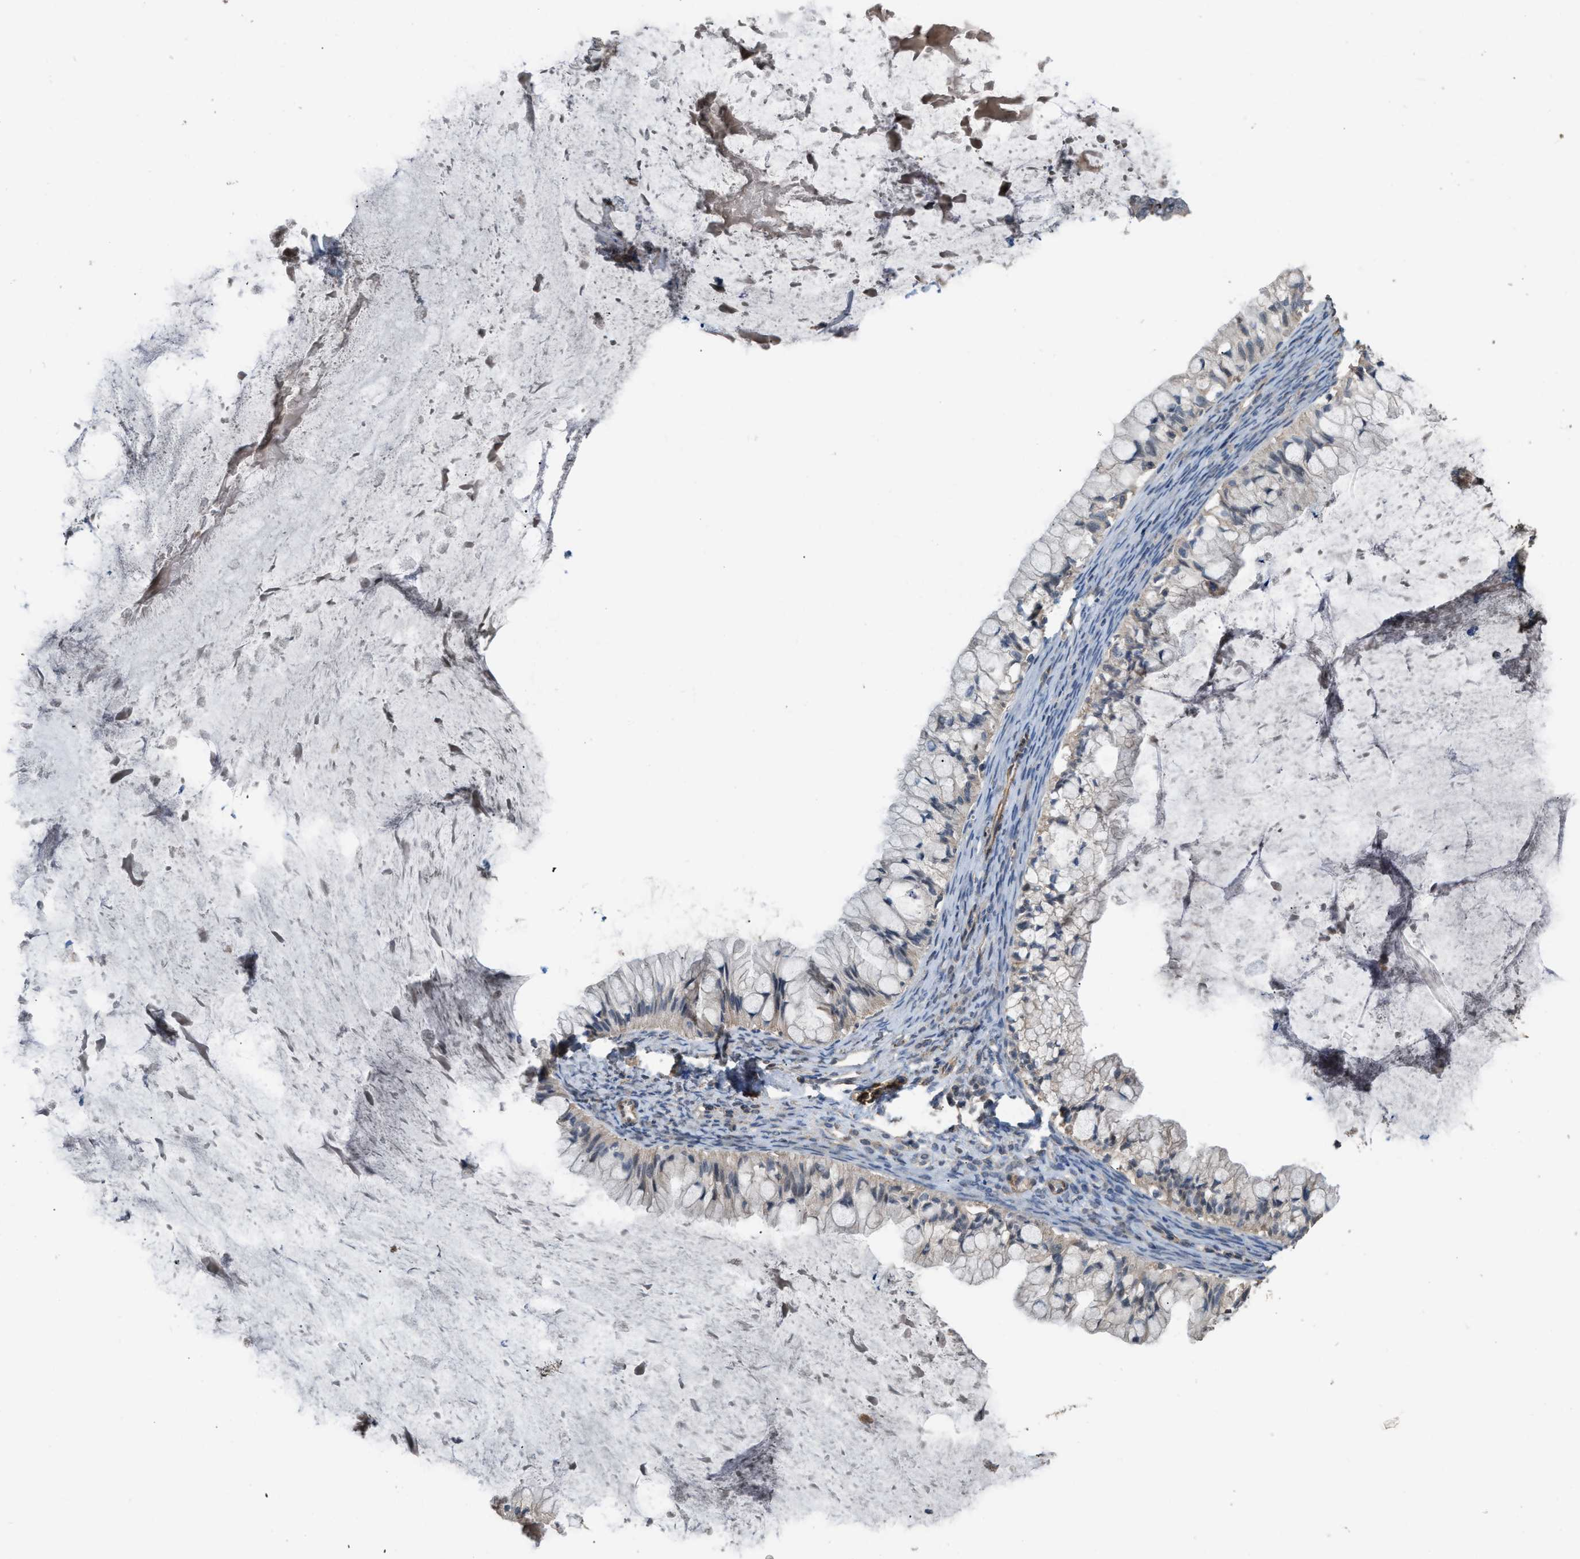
{"staining": {"intensity": "weak", "quantity": "<25%", "location": "cytoplasmic/membranous"}, "tissue": "ovarian cancer", "cell_type": "Tumor cells", "image_type": "cancer", "snomed": [{"axis": "morphology", "description": "Cystadenocarcinoma, mucinous, NOS"}, {"axis": "topography", "description": "Ovary"}], "caption": "Immunohistochemical staining of human ovarian cancer demonstrates no significant staining in tumor cells. (DAB IHC visualized using brightfield microscopy, high magnification).", "gene": "UTRN", "patient": {"sex": "female", "age": 57}}